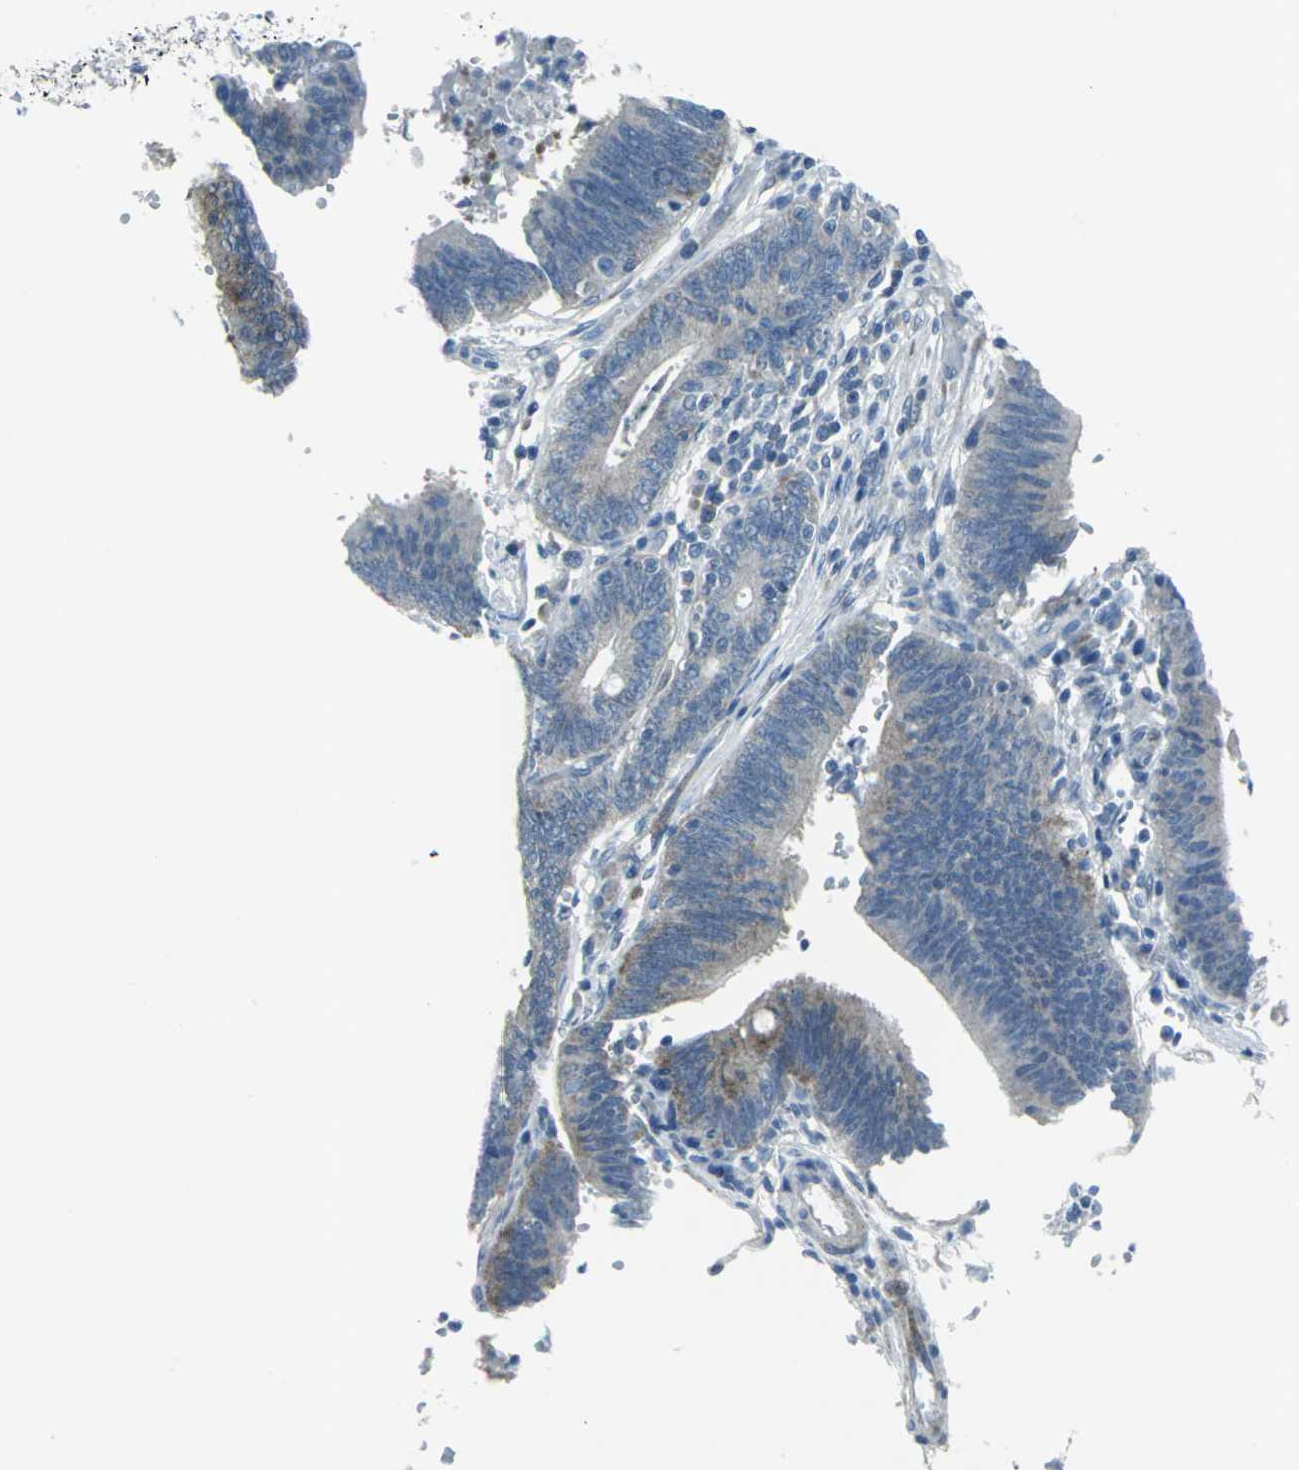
{"staining": {"intensity": "moderate", "quantity": "25%-75%", "location": "cytoplasmic/membranous"}, "tissue": "colorectal cancer", "cell_type": "Tumor cells", "image_type": "cancer", "snomed": [{"axis": "morphology", "description": "Adenocarcinoma, NOS"}, {"axis": "topography", "description": "Rectum"}], "caption": "Tumor cells show medium levels of moderate cytoplasmic/membranous expression in approximately 25%-75% of cells in colorectal cancer. (IHC, brightfield microscopy, high magnification).", "gene": "DNAI2", "patient": {"sex": "female", "age": 66}}